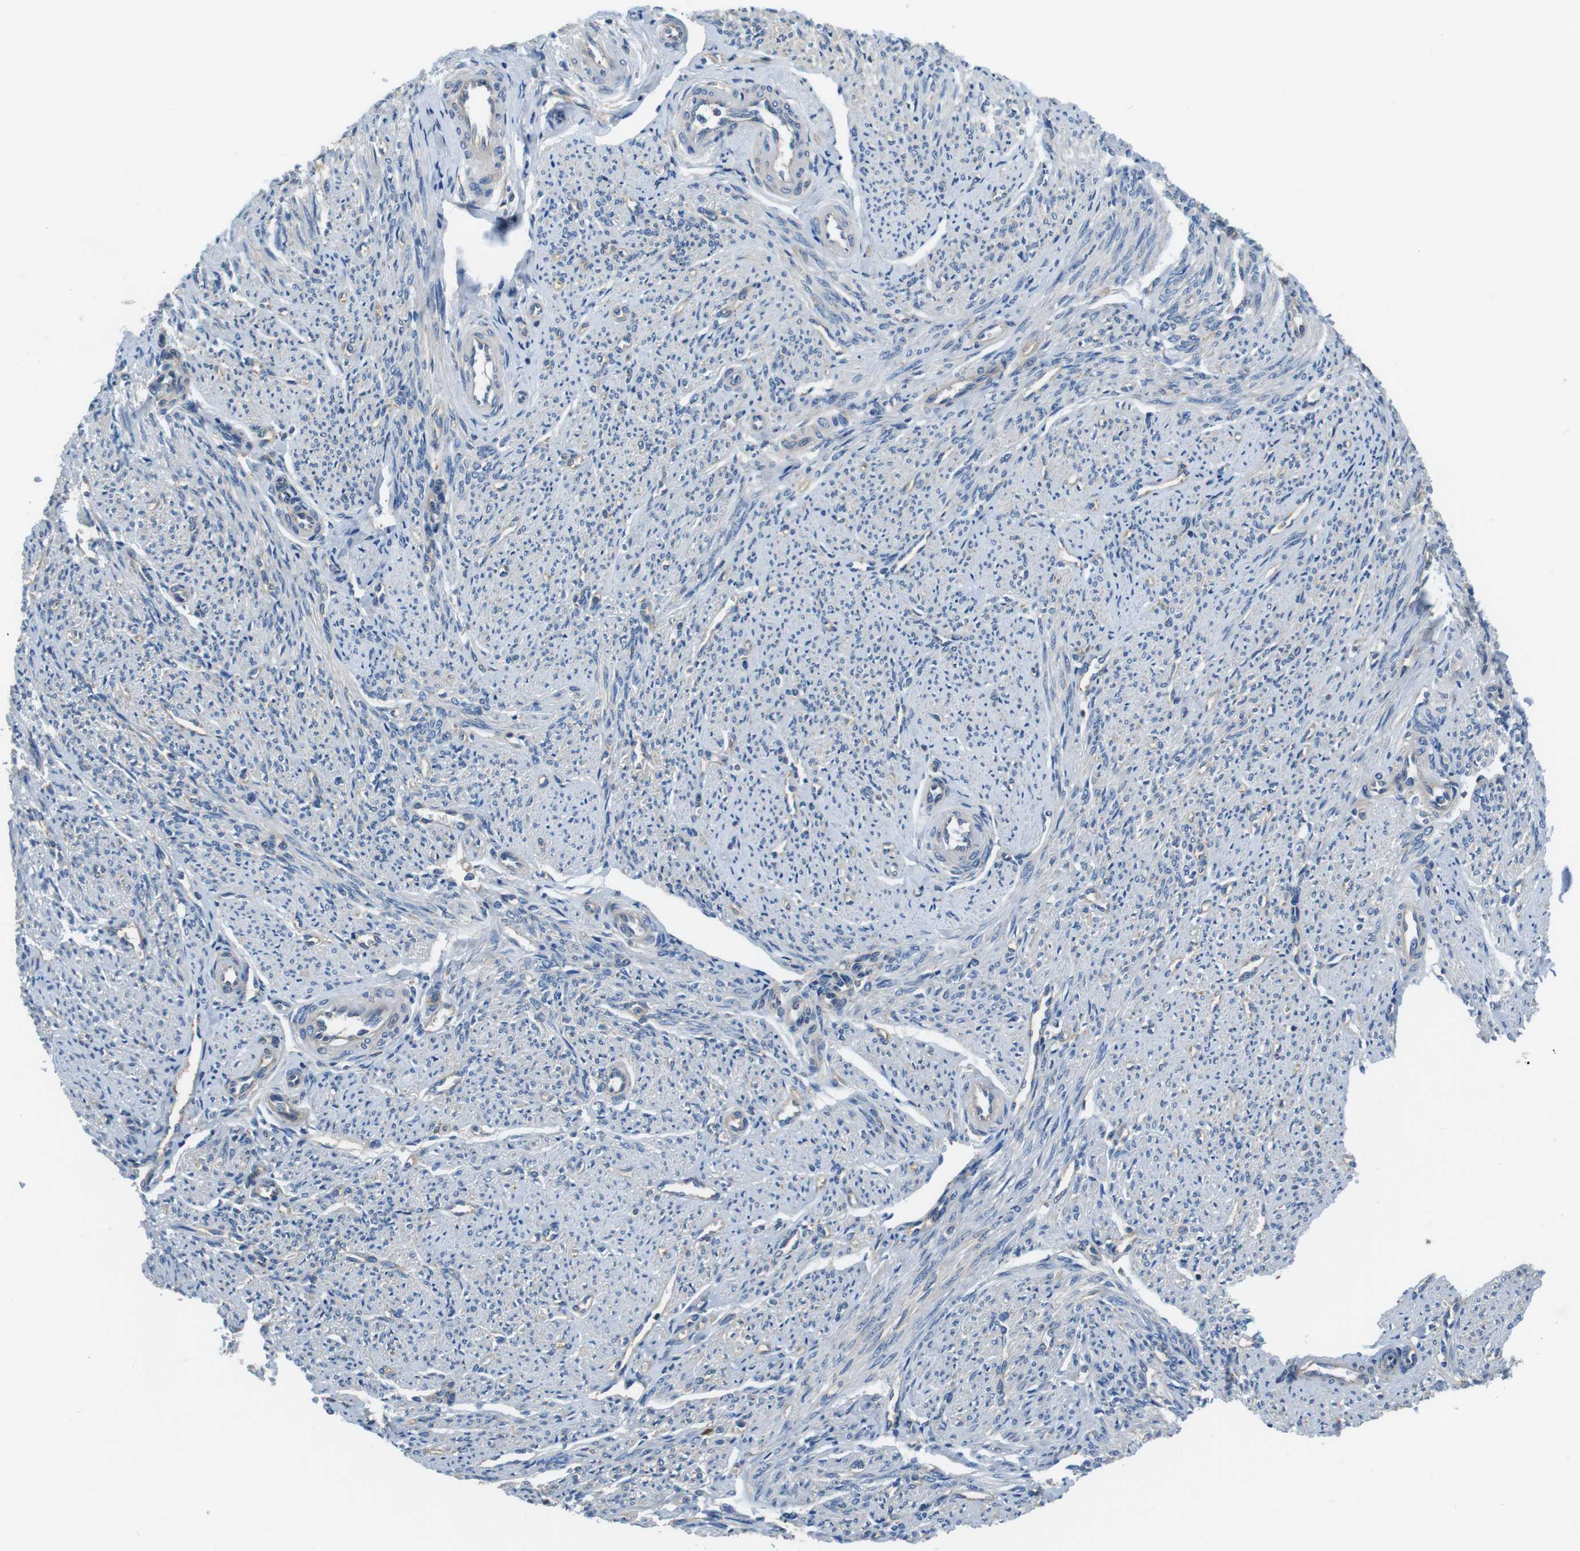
{"staining": {"intensity": "negative", "quantity": "none", "location": "none"}, "tissue": "smooth muscle", "cell_type": "Smooth muscle cells", "image_type": "normal", "snomed": [{"axis": "morphology", "description": "Normal tissue, NOS"}, {"axis": "topography", "description": "Smooth muscle"}], "caption": "This photomicrograph is of unremarkable smooth muscle stained with immunohistochemistry to label a protein in brown with the nuclei are counter-stained blue. There is no expression in smooth muscle cells.", "gene": "DENND4C", "patient": {"sex": "female", "age": 65}}